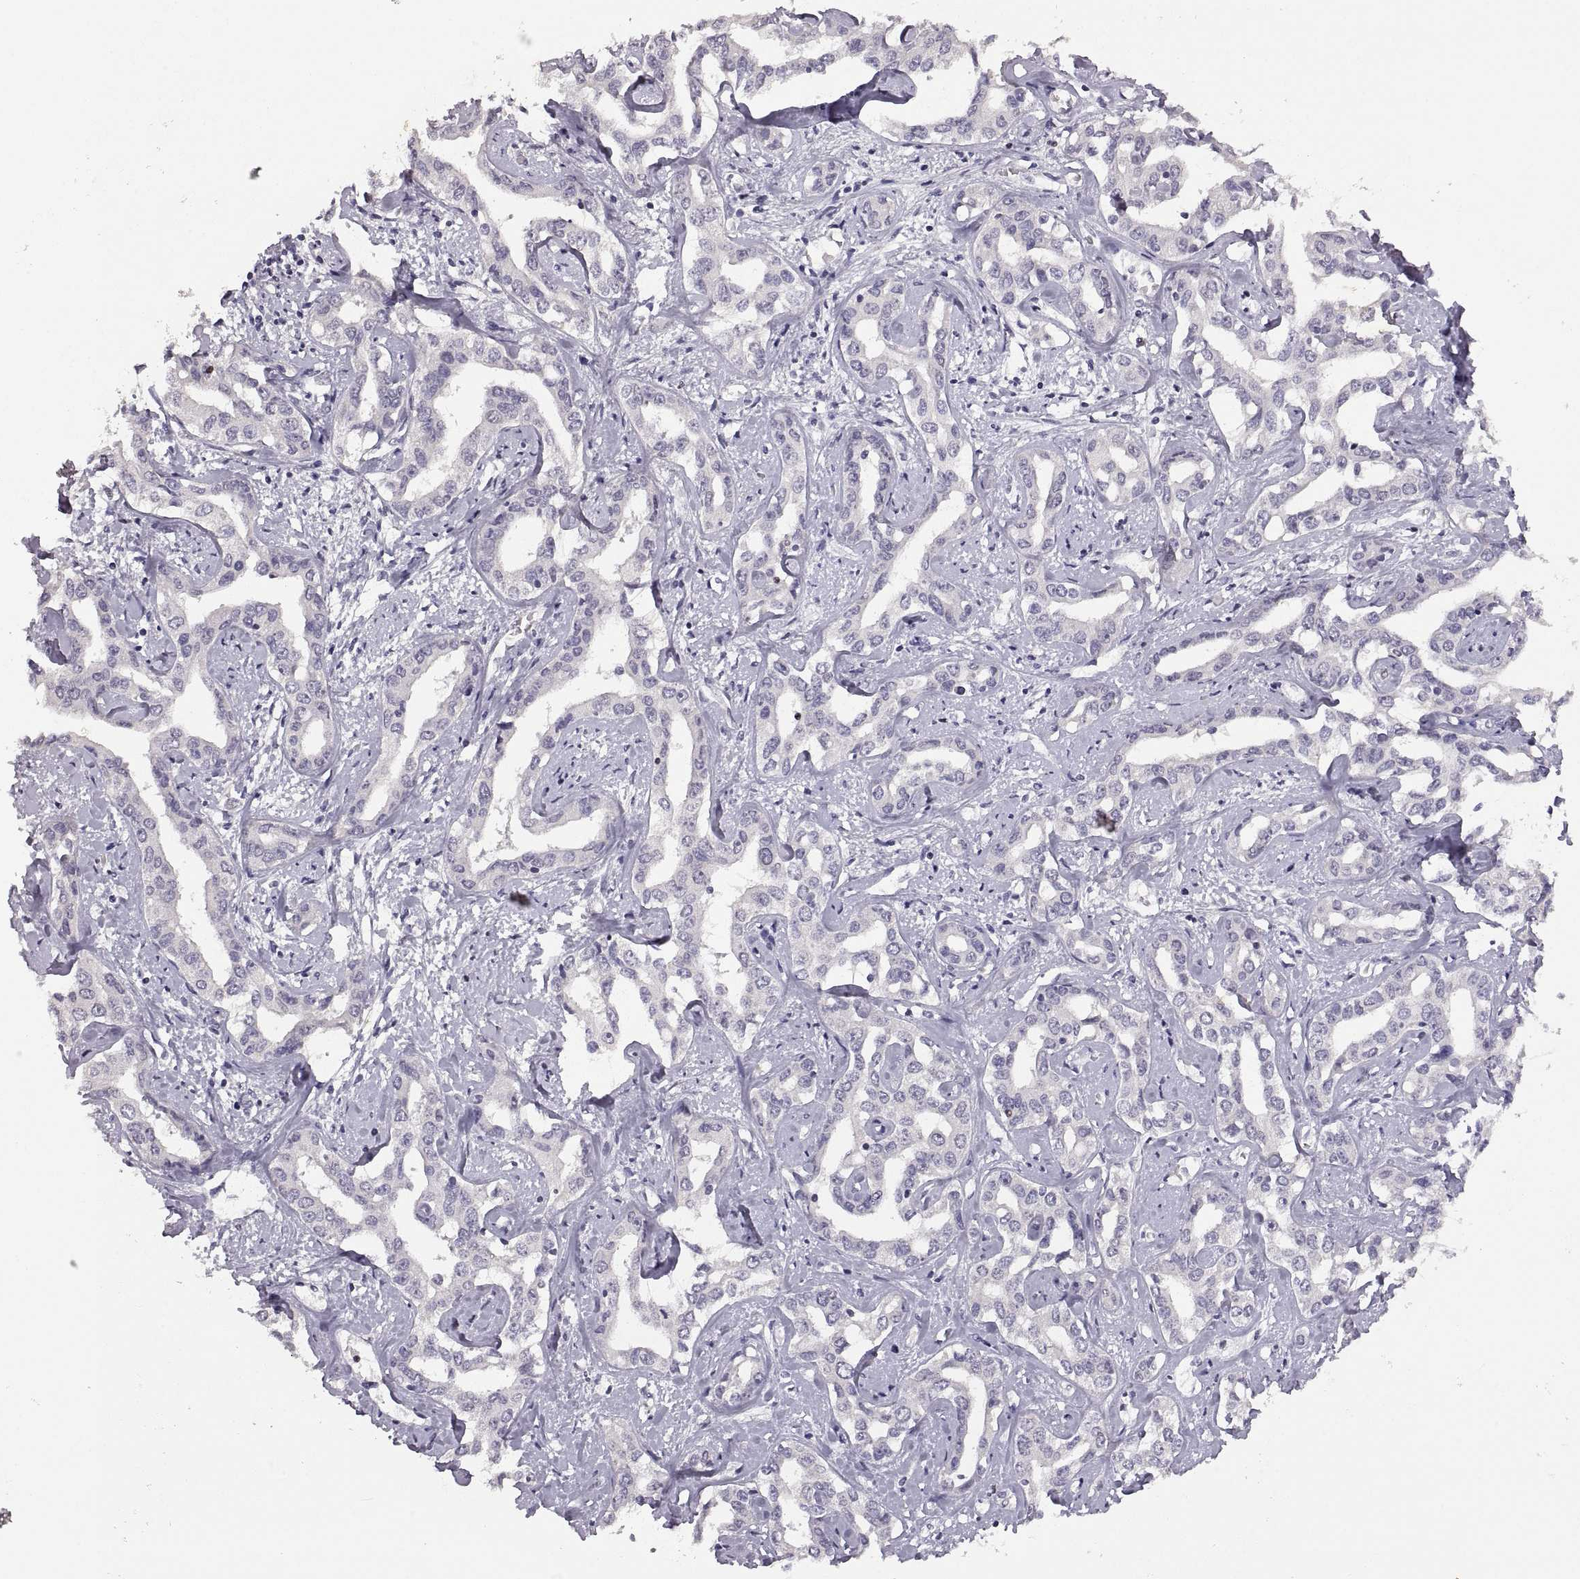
{"staining": {"intensity": "negative", "quantity": "none", "location": "none"}, "tissue": "liver cancer", "cell_type": "Tumor cells", "image_type": "cancer", "snomed": [{"axis": "morphology", "description": "Cholangiocarcinoma"}, {"axis": "topography", "description": "Liver"}], "caption": "Tumor cells are negative for protein expression in human cholangiocarcinoma (liver). Brightfield microscopy of immunohistochemistry (IHC) stained with DAB (brown) and hematoxylin (blue), captured at high magnification.", "gene": "NEK2", "patient": {"sex": "male", "age": 59}}